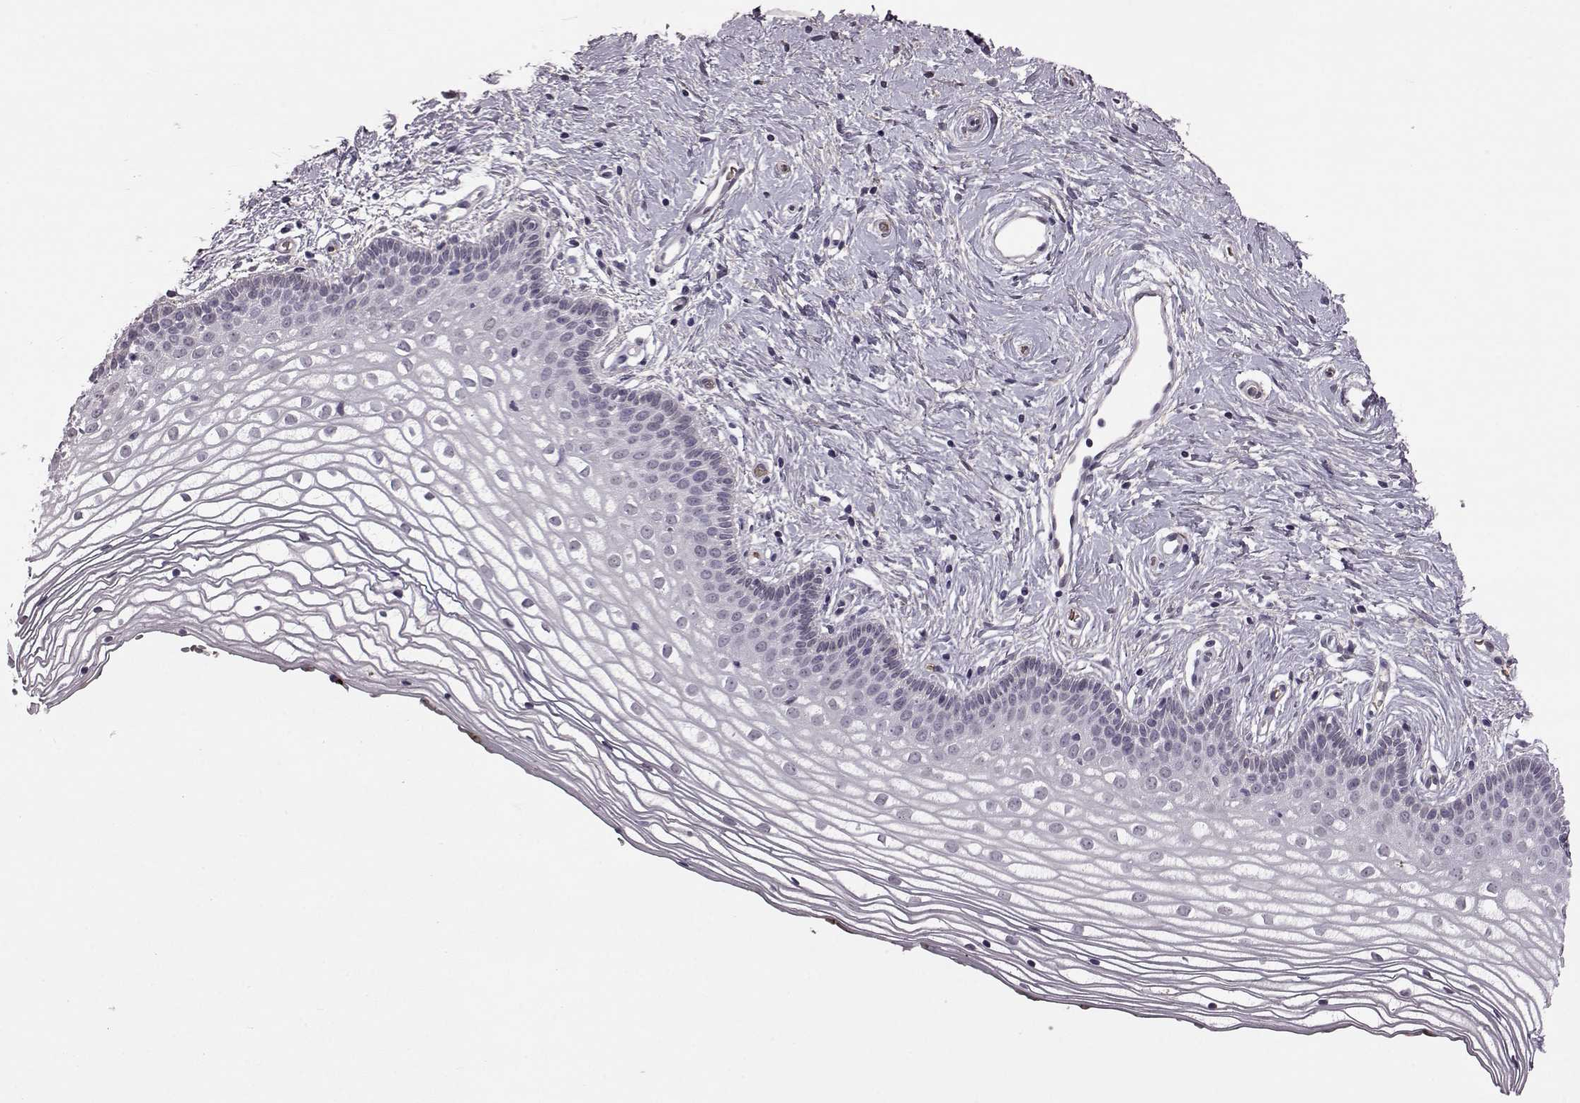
{"staining": {"intensity": "negative", "quantity": "none", "location": "none"}, "tissue": "vagina", "cell_type": "Squamous epithelial cells", "image_type": "normal", "snomed": [{"axis": "morphology", "description": "Normal tissue, NOS"}, {"axis": "topography", "description": "Vagina"}], "caption": "IHC of unremarkable human vagina displays no staining in squamous epithelial cells. Nuclei are stained in blue.", "gene": "PROP1", "patient": {"sex": "female", "age": 36}}